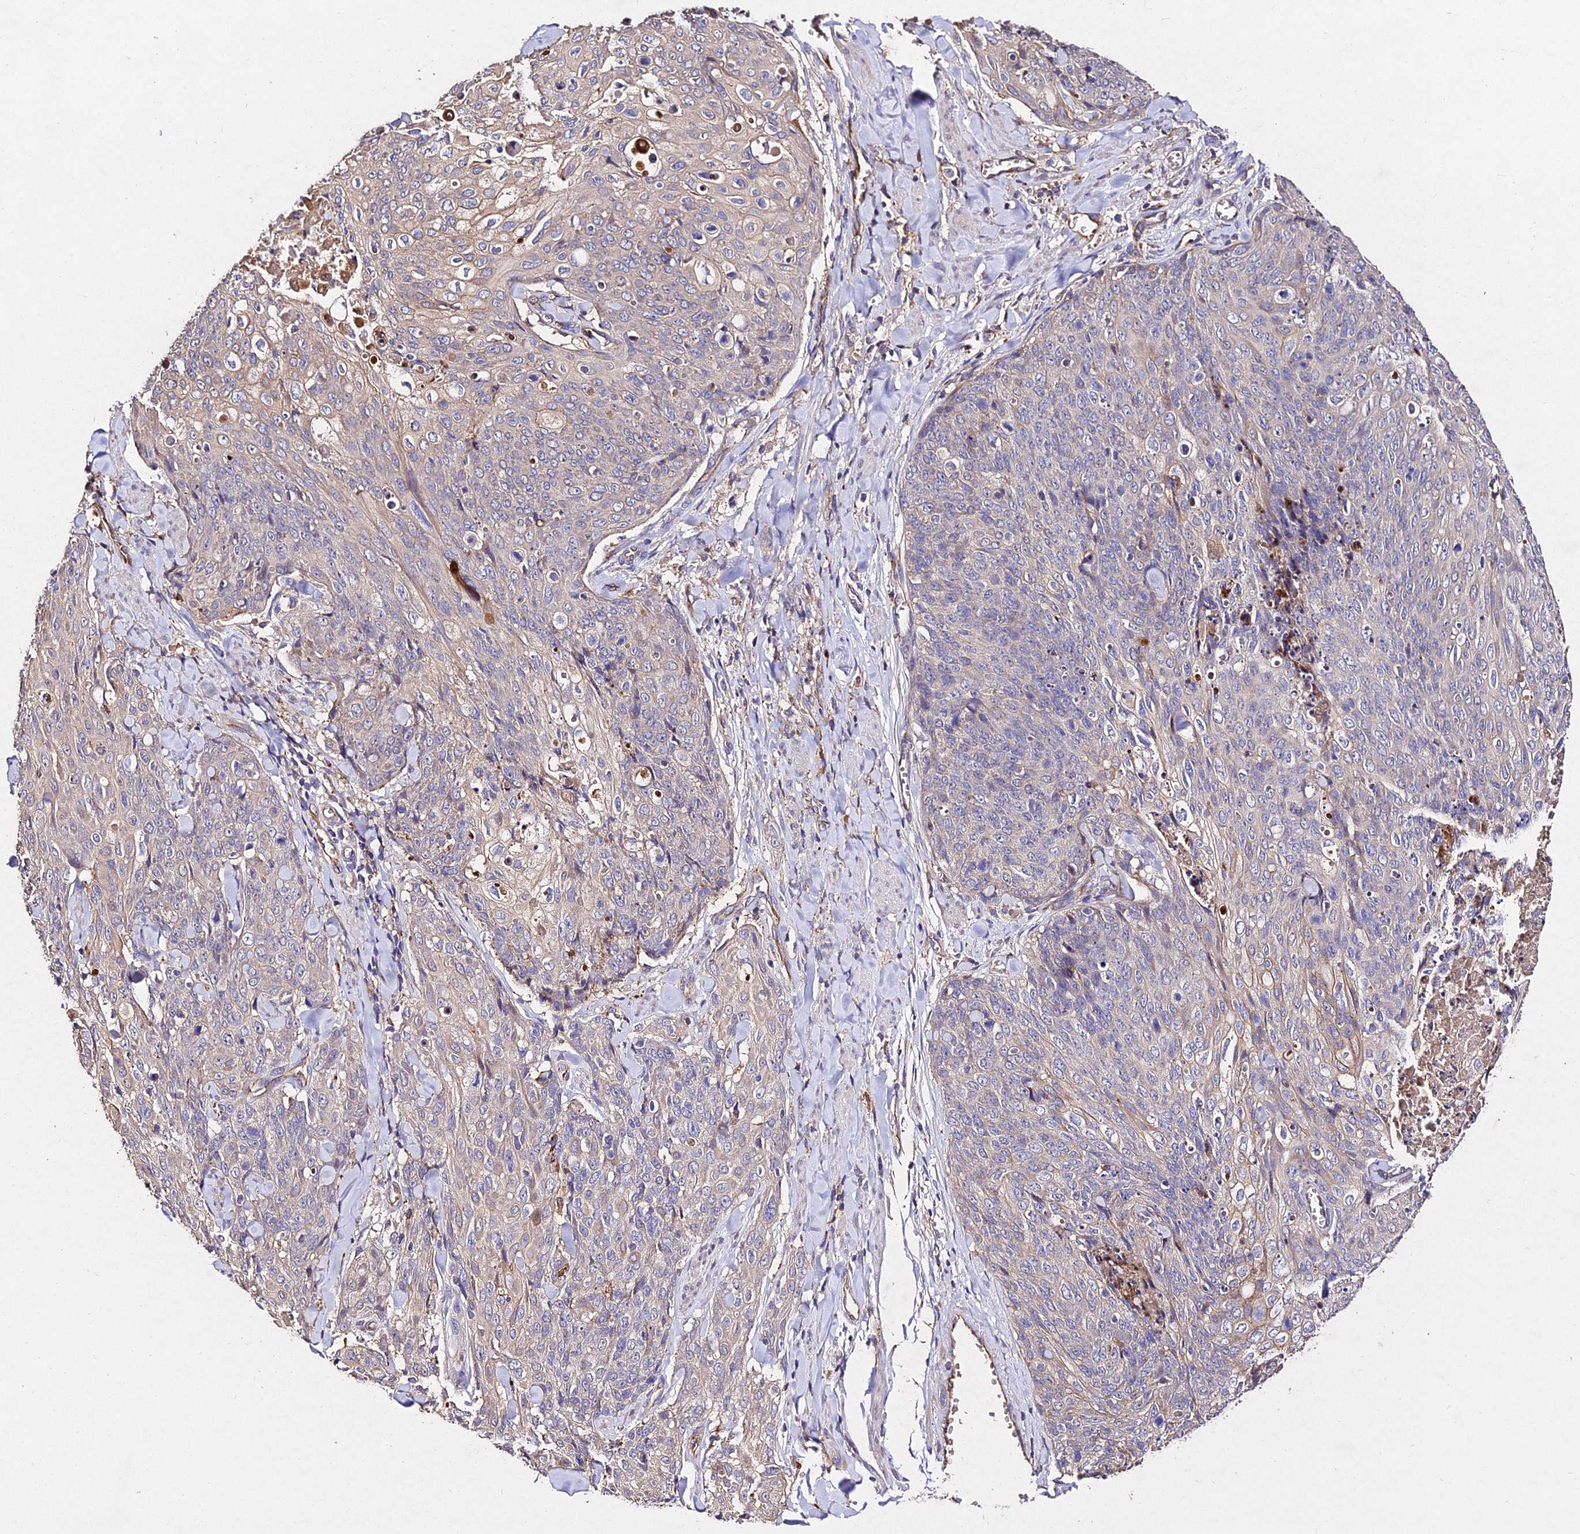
{"staining": {"intensity": "negative", "quantity": "none", "location": "none"}, "tissue": "skin cancer", "cell_type": "Tumor cells", "image_type": "cancer", "snomed": [{"axis": "morphology", "description": "Squamous cell carcinoma, NOS"}, {"axis": "topography", "description": "Skin"}, {"axis": "topography", "description": "Vulva"}], "caption": "A histopathology image of human skin cancer is negative for staining in tumor cells.", "gene": "AP3M2", "patient": {"sex": "female", "age": 85}}